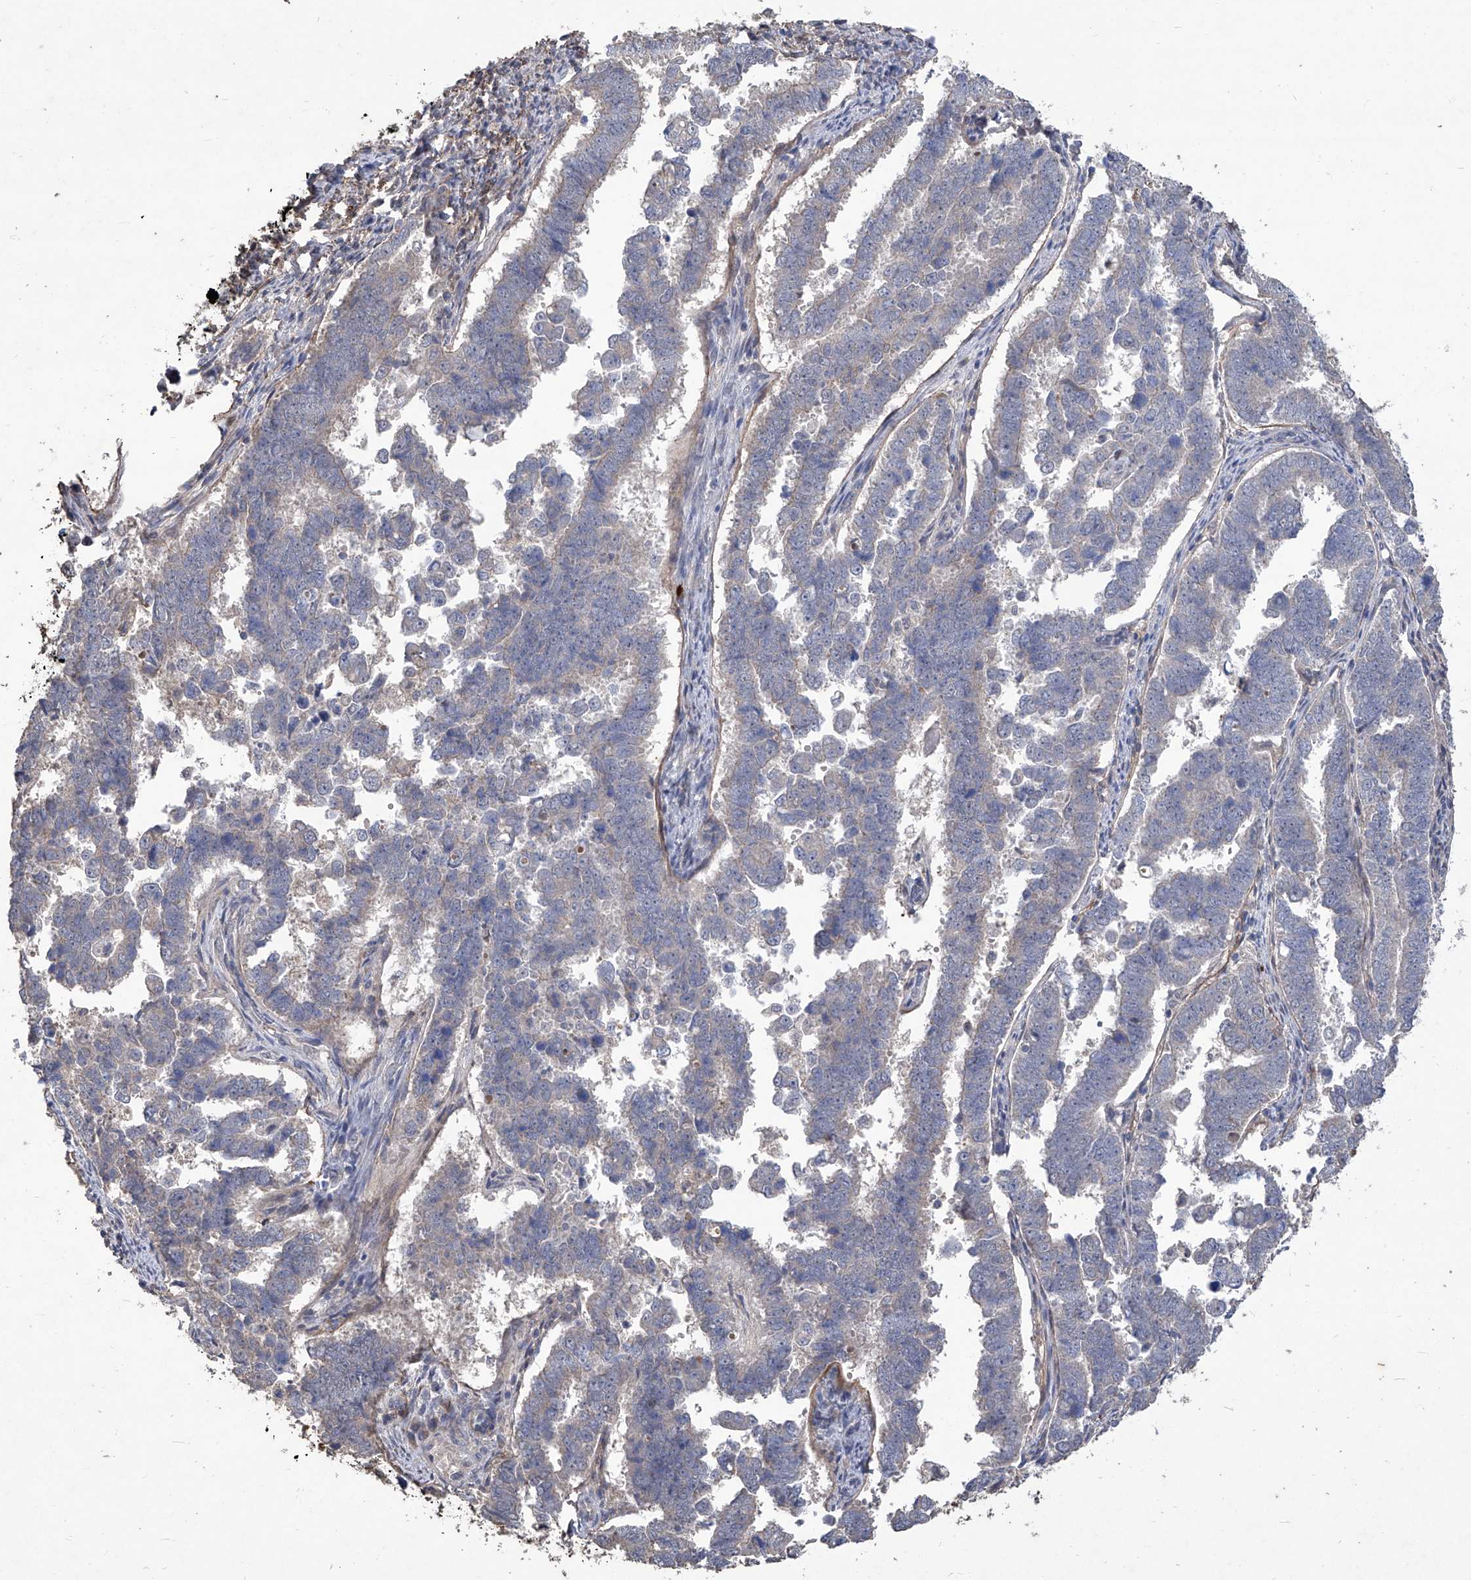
{"staining": {"intensity": "negative", "quantity": "none", "location": "none"}, "tissue": "endometrial cancer", "cell_type": "Tumor cells", "image_type": "cancer", "snomed": [{"axis": "morphology", "description": "Adenocarcinoma, NOS"}, {"axis": "topography", "description": "Endometrium"}], "caption": "Immunohistochemical staining of endometrial adenocarcinoma demonstrates no significant expression in tumor cells.", "gene": "TXNIP", "patient": {"sex": "female", "age": 75}}